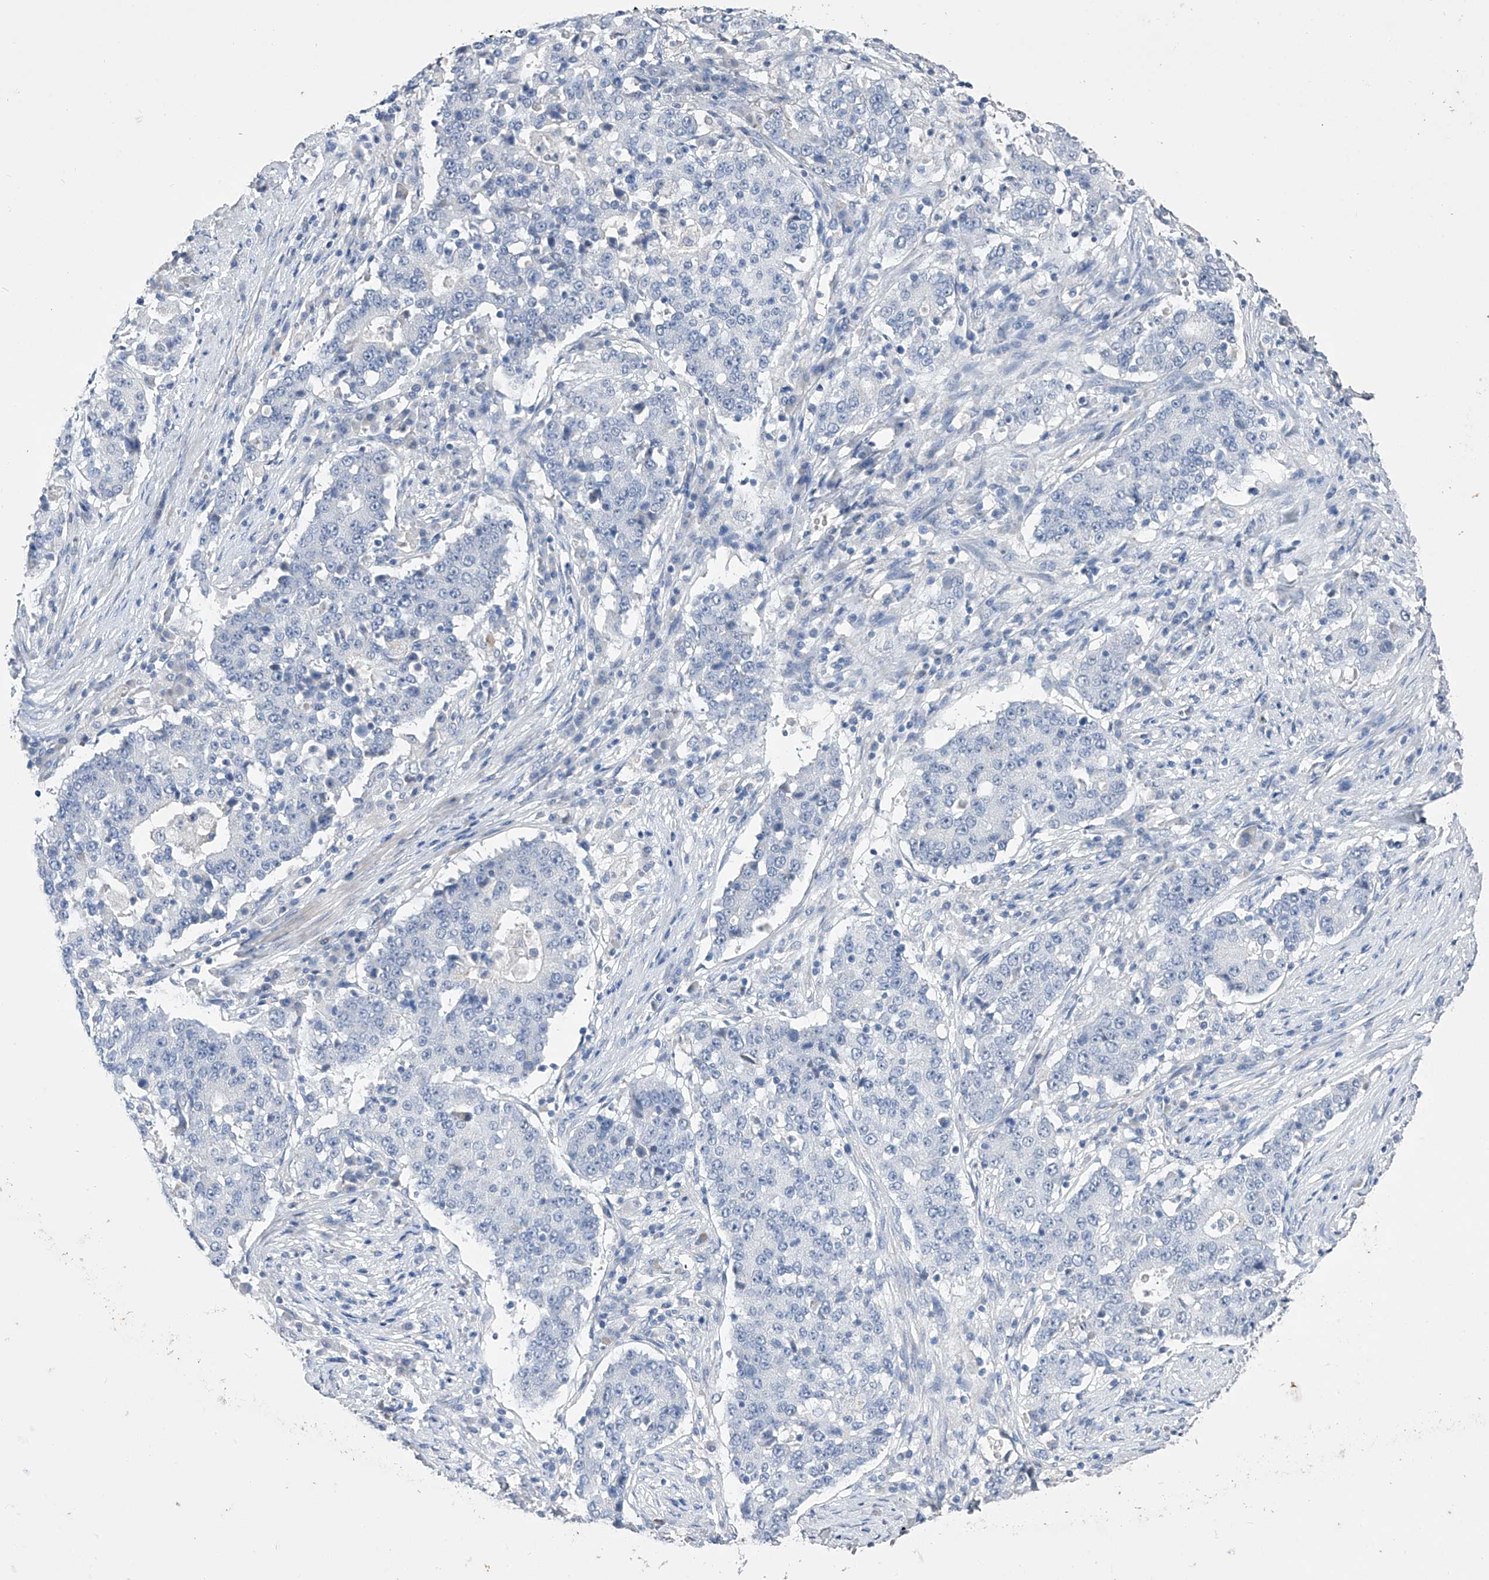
{"staining": {"intensity": "negative", "quantity": "none", "location": "none"}, "tissue": "stomach cancer", "cell_type": "Tumor cells", "image_type": "cancer", "snomed": [{"axis": "morphology", "description": "Adenocarcinoma, NOS"}, {"axis": "topography", "description": "Stomach"}], "caption": "A micrograph of stomach cancer stained for a protein demonstrates no brown staining in tumor cells. (DAB (3,3'-diaminobenzidine) immunohistochemistry (IHC) visualized using brightfield microscopy, high magnification).", "gene": "ADRA1A", "patient": {"sex": "male", "age": 59}}